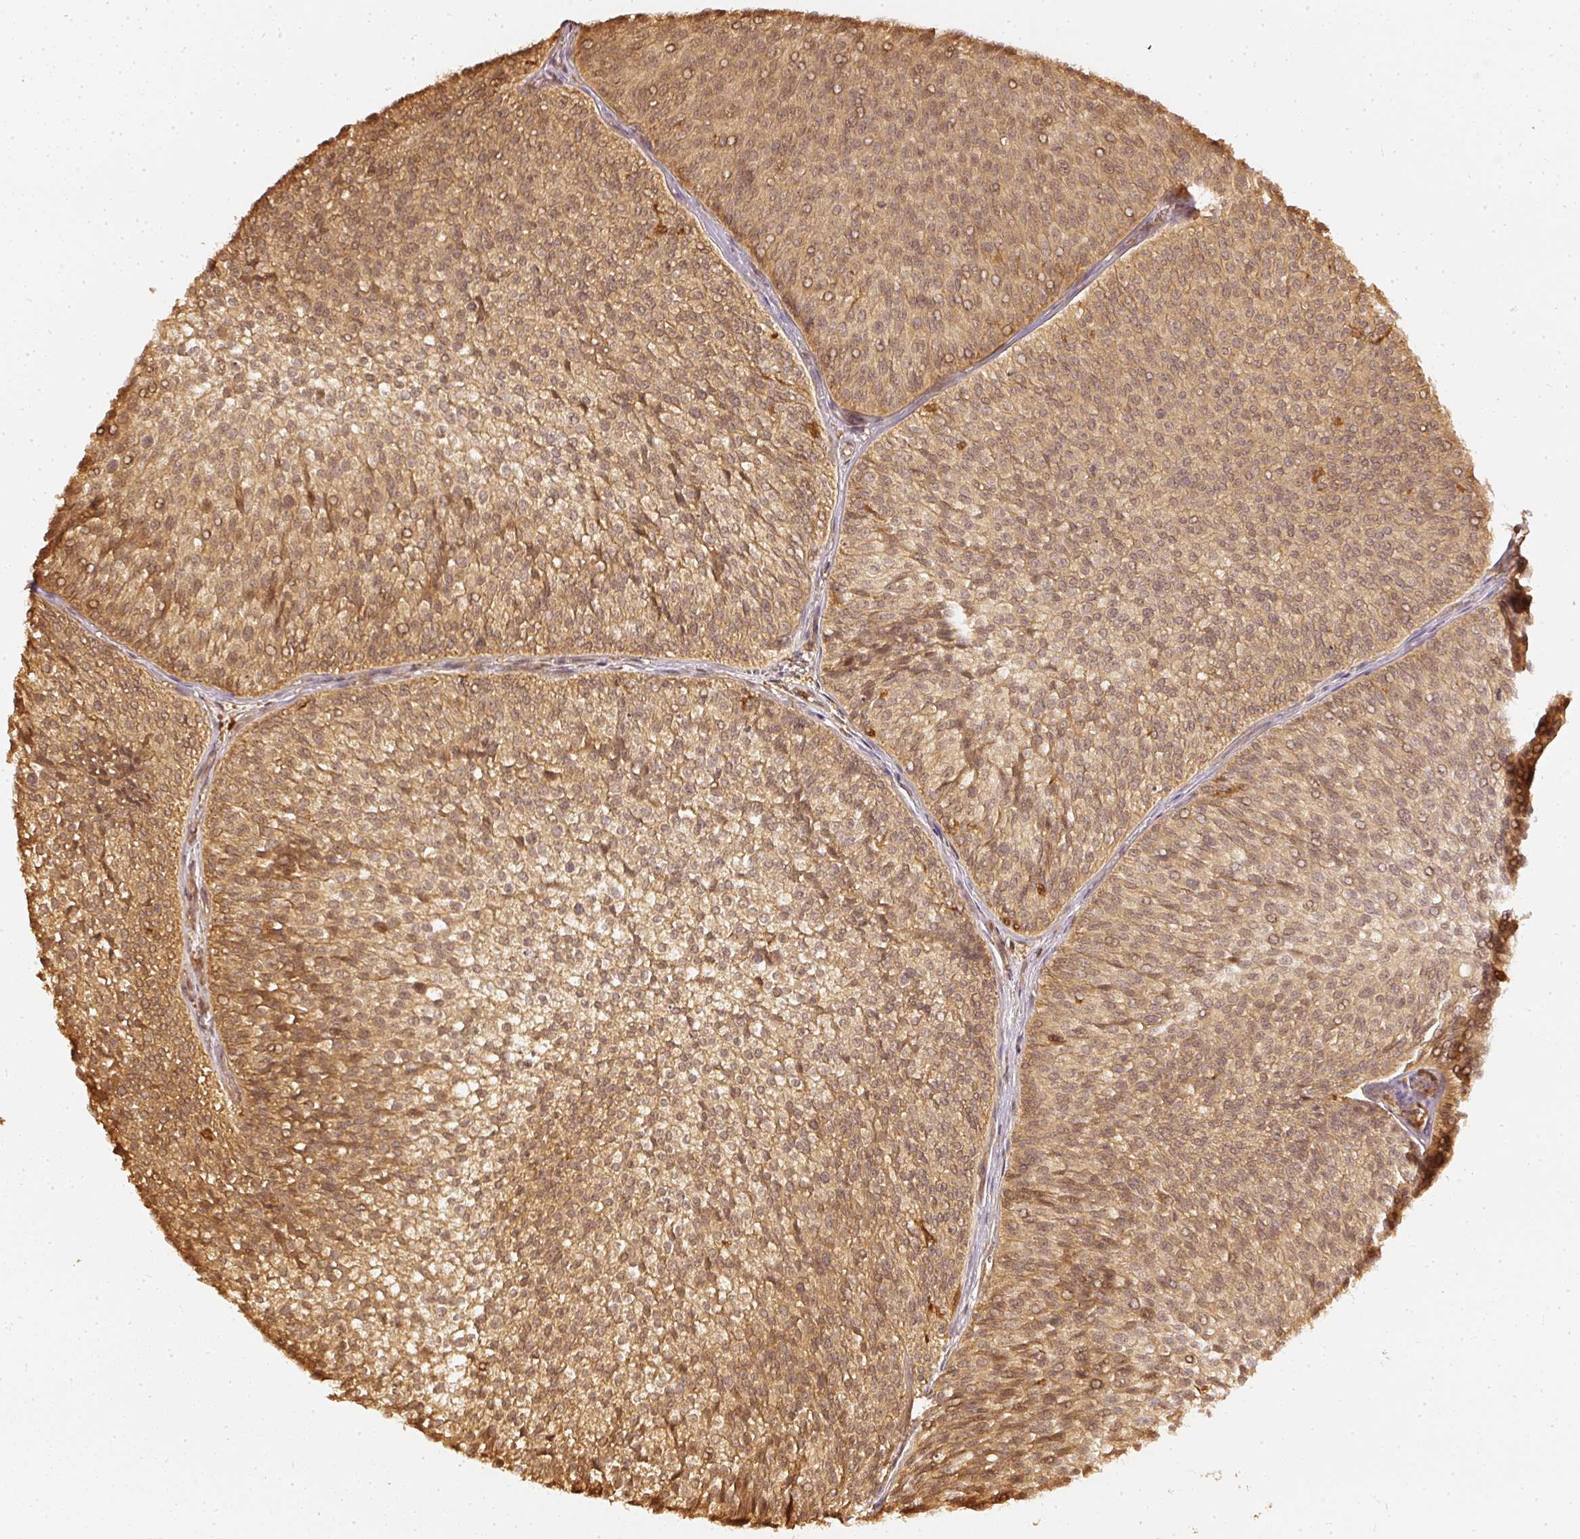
{"staining": {"intensity": "moderate", "quantity": ">75%", "location": "cytoplasmic/membranous,nuclear"}, "tissue": "urothelial cancer", "cell_type": "Tumor cells", "image_type": "cancer", "snomed": [{"axis": "morphology", "description": "Urothelial carcinoma, Low grade"}, {"axis": "topography", "description": "Urinary bladder"}], "caption": "This photomicrograph demonstrates immunohistochemistry staining of low-grade urothelial carcinoma, with medium moderate cytoplasmic/membranous and nuclear positivity in approximately >75% of tumor cells.", "gene": "PFN1", "patient": {"sex": "male", "age": 91}}